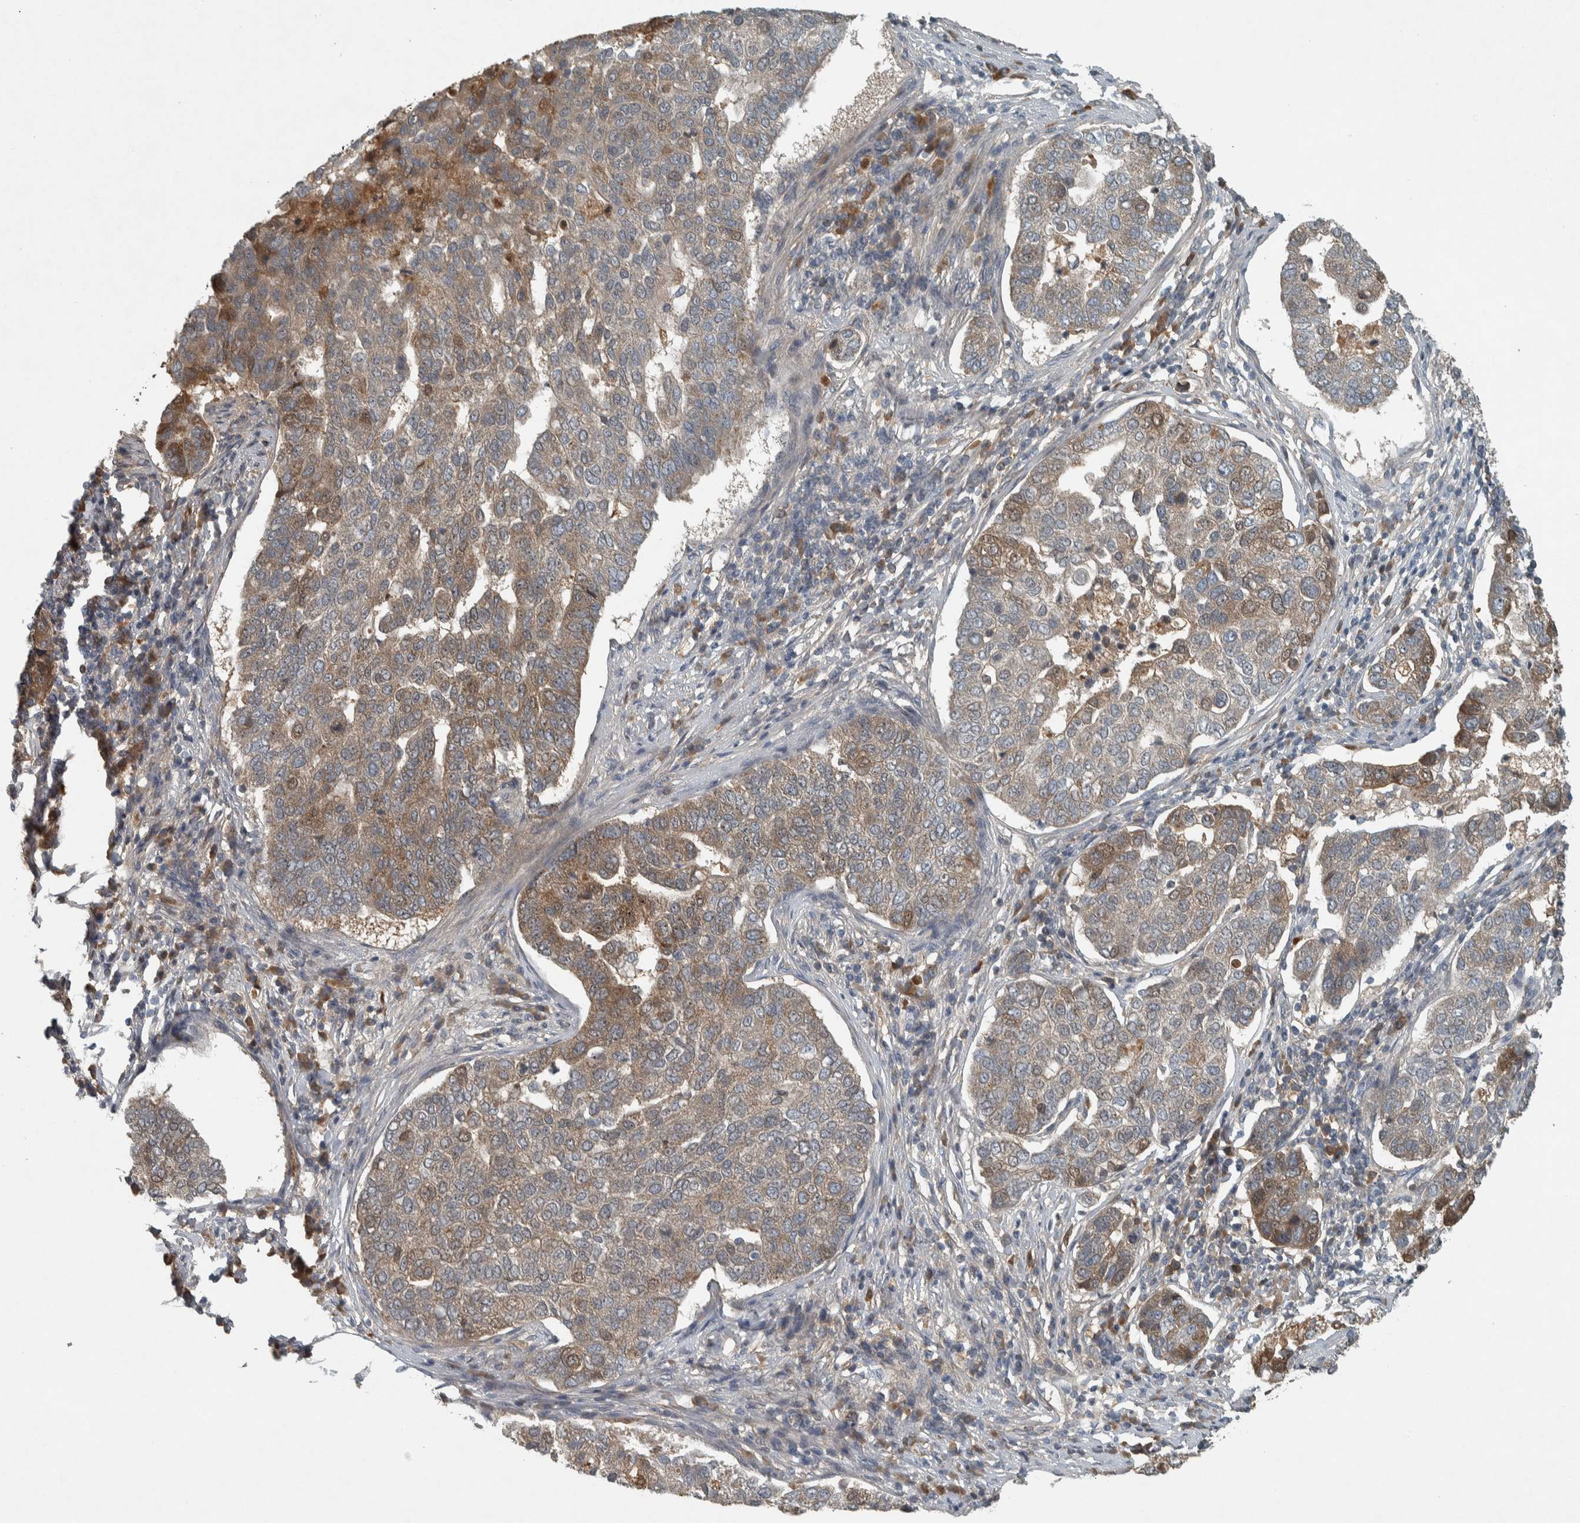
{"staining": {"intensity": "moderate", "quantity": "25%-75%", "location": "cytoplasmic/membranous"}, "tissue": "pancreatic cancer", "cell_type": "Tumor cells", "image_type": "cancer", "snomed": [{"axis": "morphology", "description": "Adenocarcinoma, NOS"}, {"axis": "topography", "description": "Pancreas"}], "caption": "Pancreatic cancer (adenocarcinoma) stained for a protein (brown) reveals moderate cytoplasmic/membranous positive expression in about 25%-75% of tumor cells.", "gene": "CLCN2", "patient": {"sex": "female", "age": 61}}